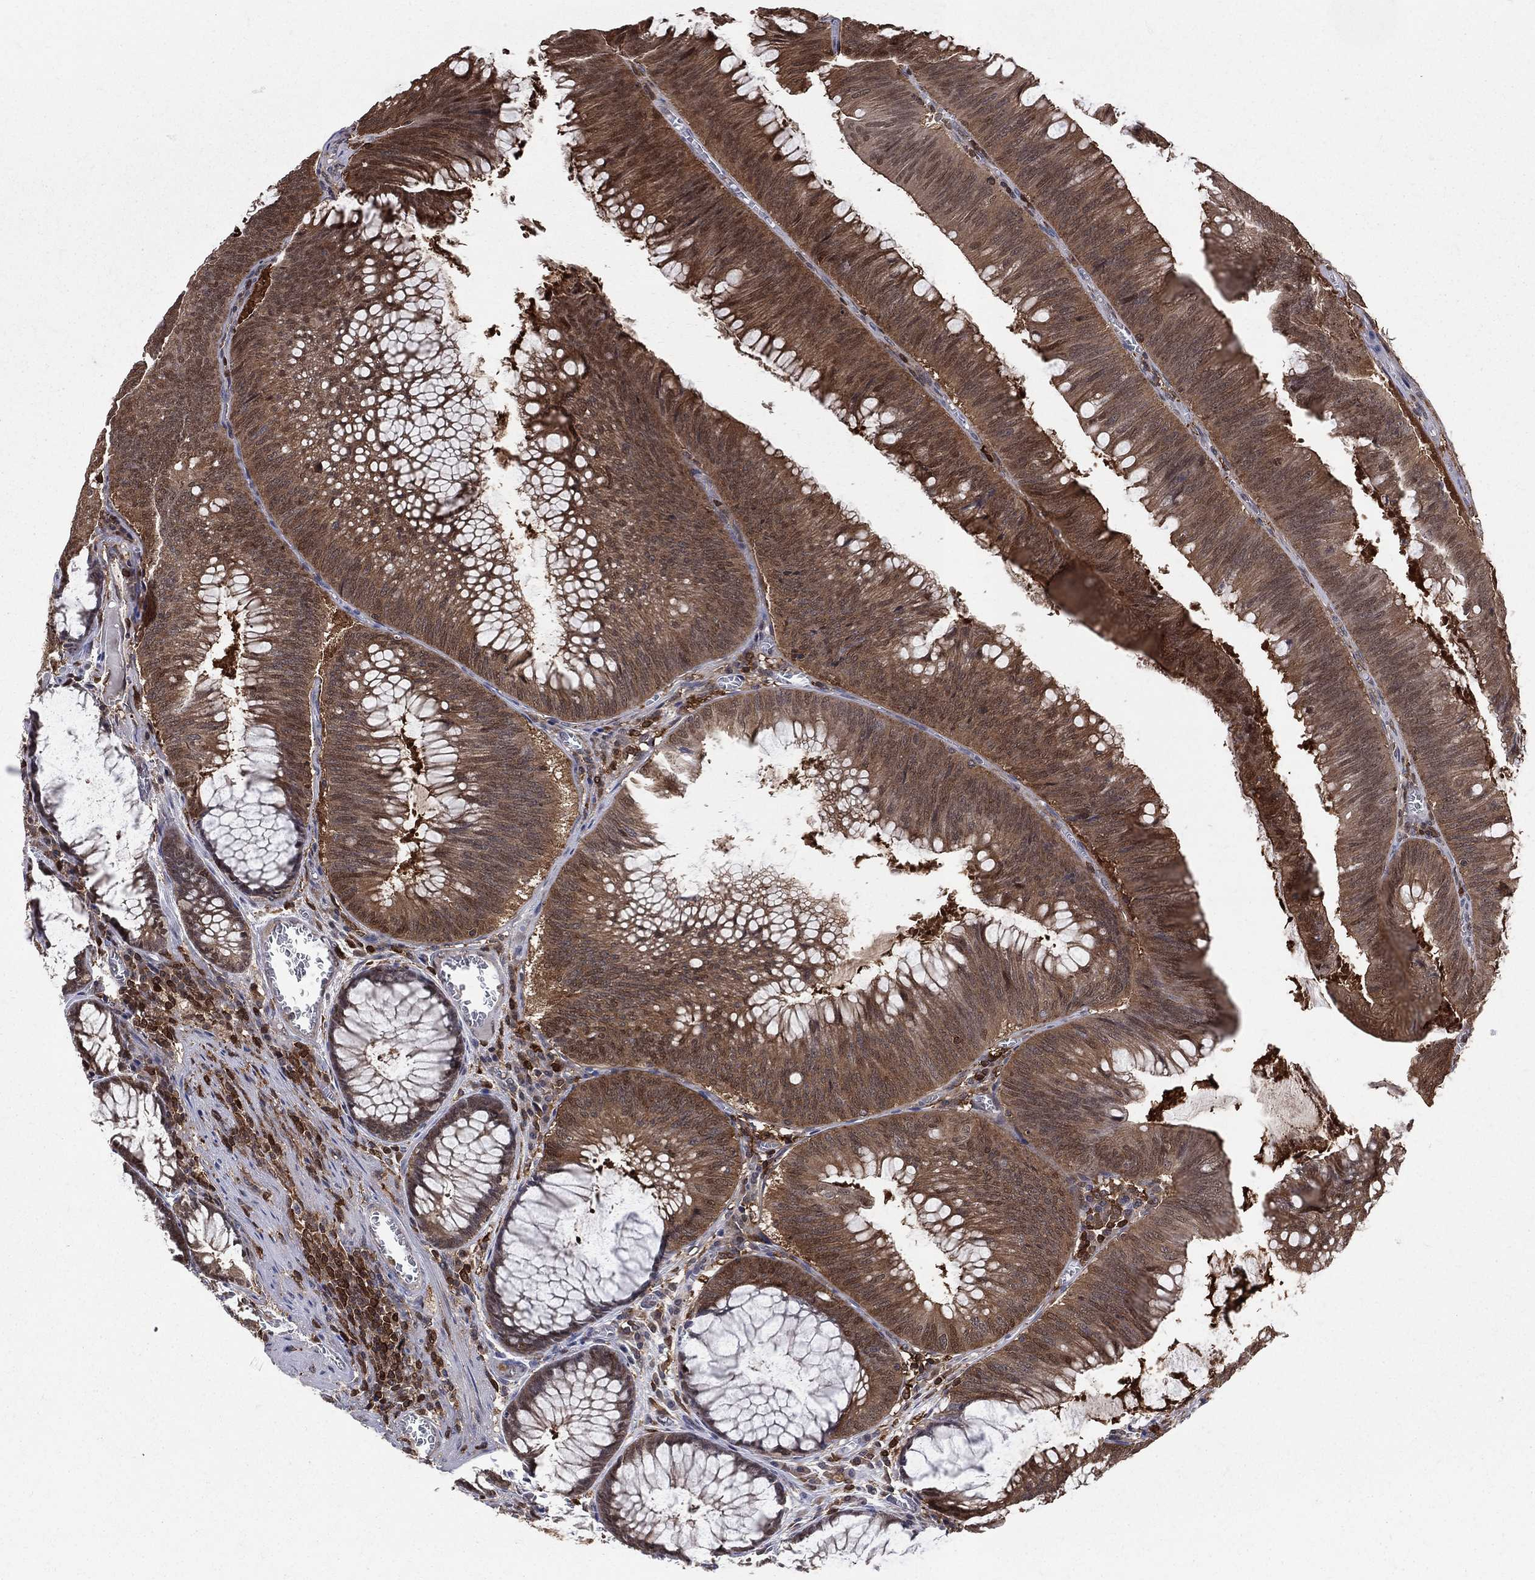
{"staining": {"intensity": "weak", "quantity": ">75%", "location": "cytoplasmic/membranous"}, "tissue": "colorectal cancer", "cell_type": "Tumor cells", "image_type": "cancer", "snomed": [{"axis": "morphology", "description": "Adenocarcinoma, NOS"}, {"axis": "topography", "description": "Rectum"}], "caption": "Brown immunohistochemical staining in human colorectal adenocarcinoma shows weak cytoplasmic/membranous expression in about >75% of tumor cells.", "gene": "ENO1", "patient": {"sex": "female", "age": 72}}